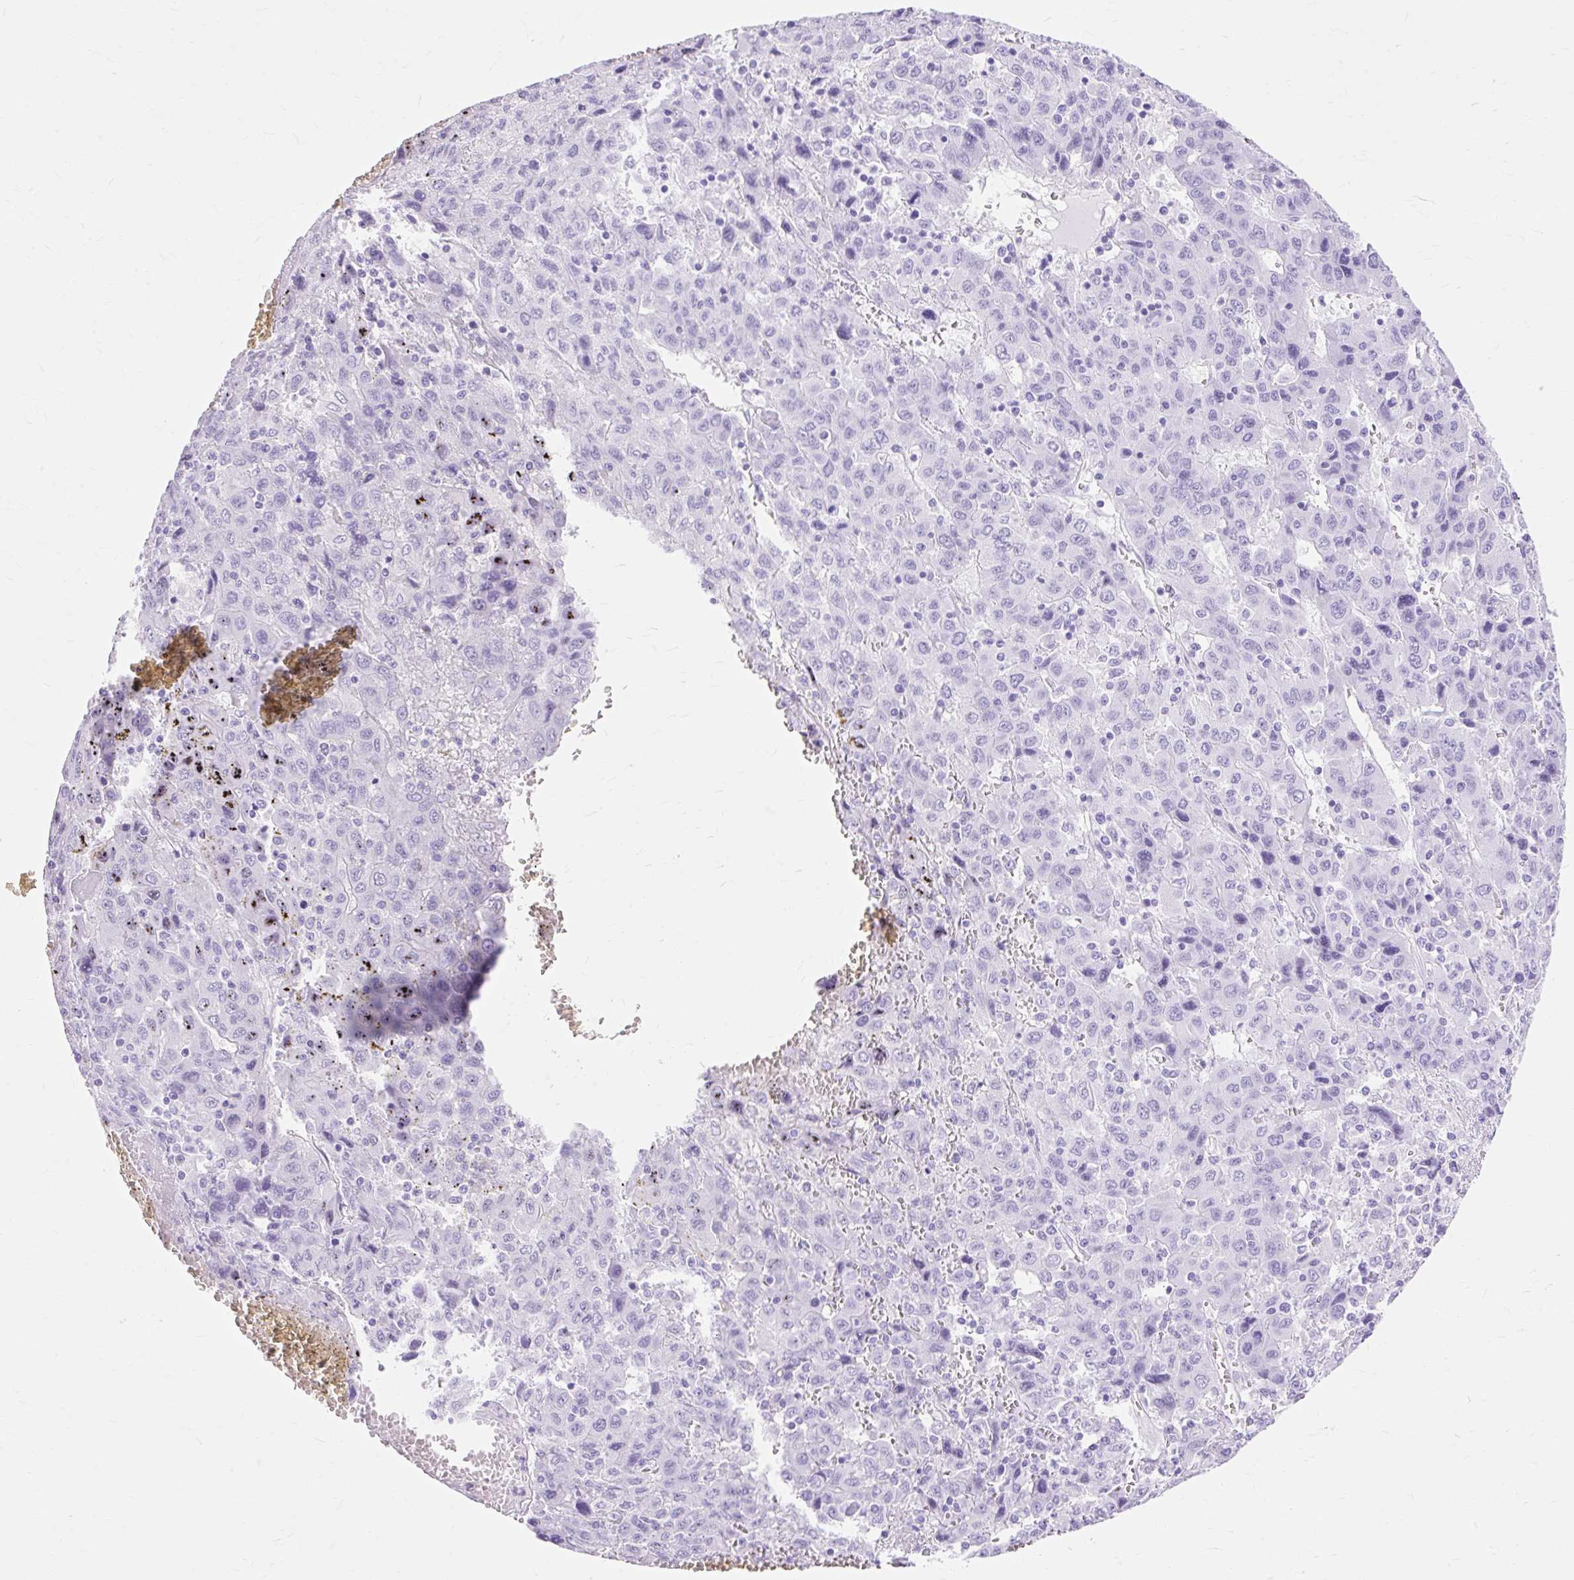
{"staining": {"intensity": "negative", "quantity": "none", "location": "none"}, "tissue": "liver cancer", "cell_type": "Tumor cells", "image_type": "cancer", "snomed": [{"axis": "morphology", "description": "Carcinoma, Hepatocellular, NOS"}, {"axis": "topography", "description": "Liver"}], "caption": "DAB (3,3'-diaminobenzidine) immunohistochemical staining of human liver hepatocellular carcinoma demonstrates no significant expression in tumor cells.", "gene": "MBP", "patient": {"sex": "female", "age": 53}}